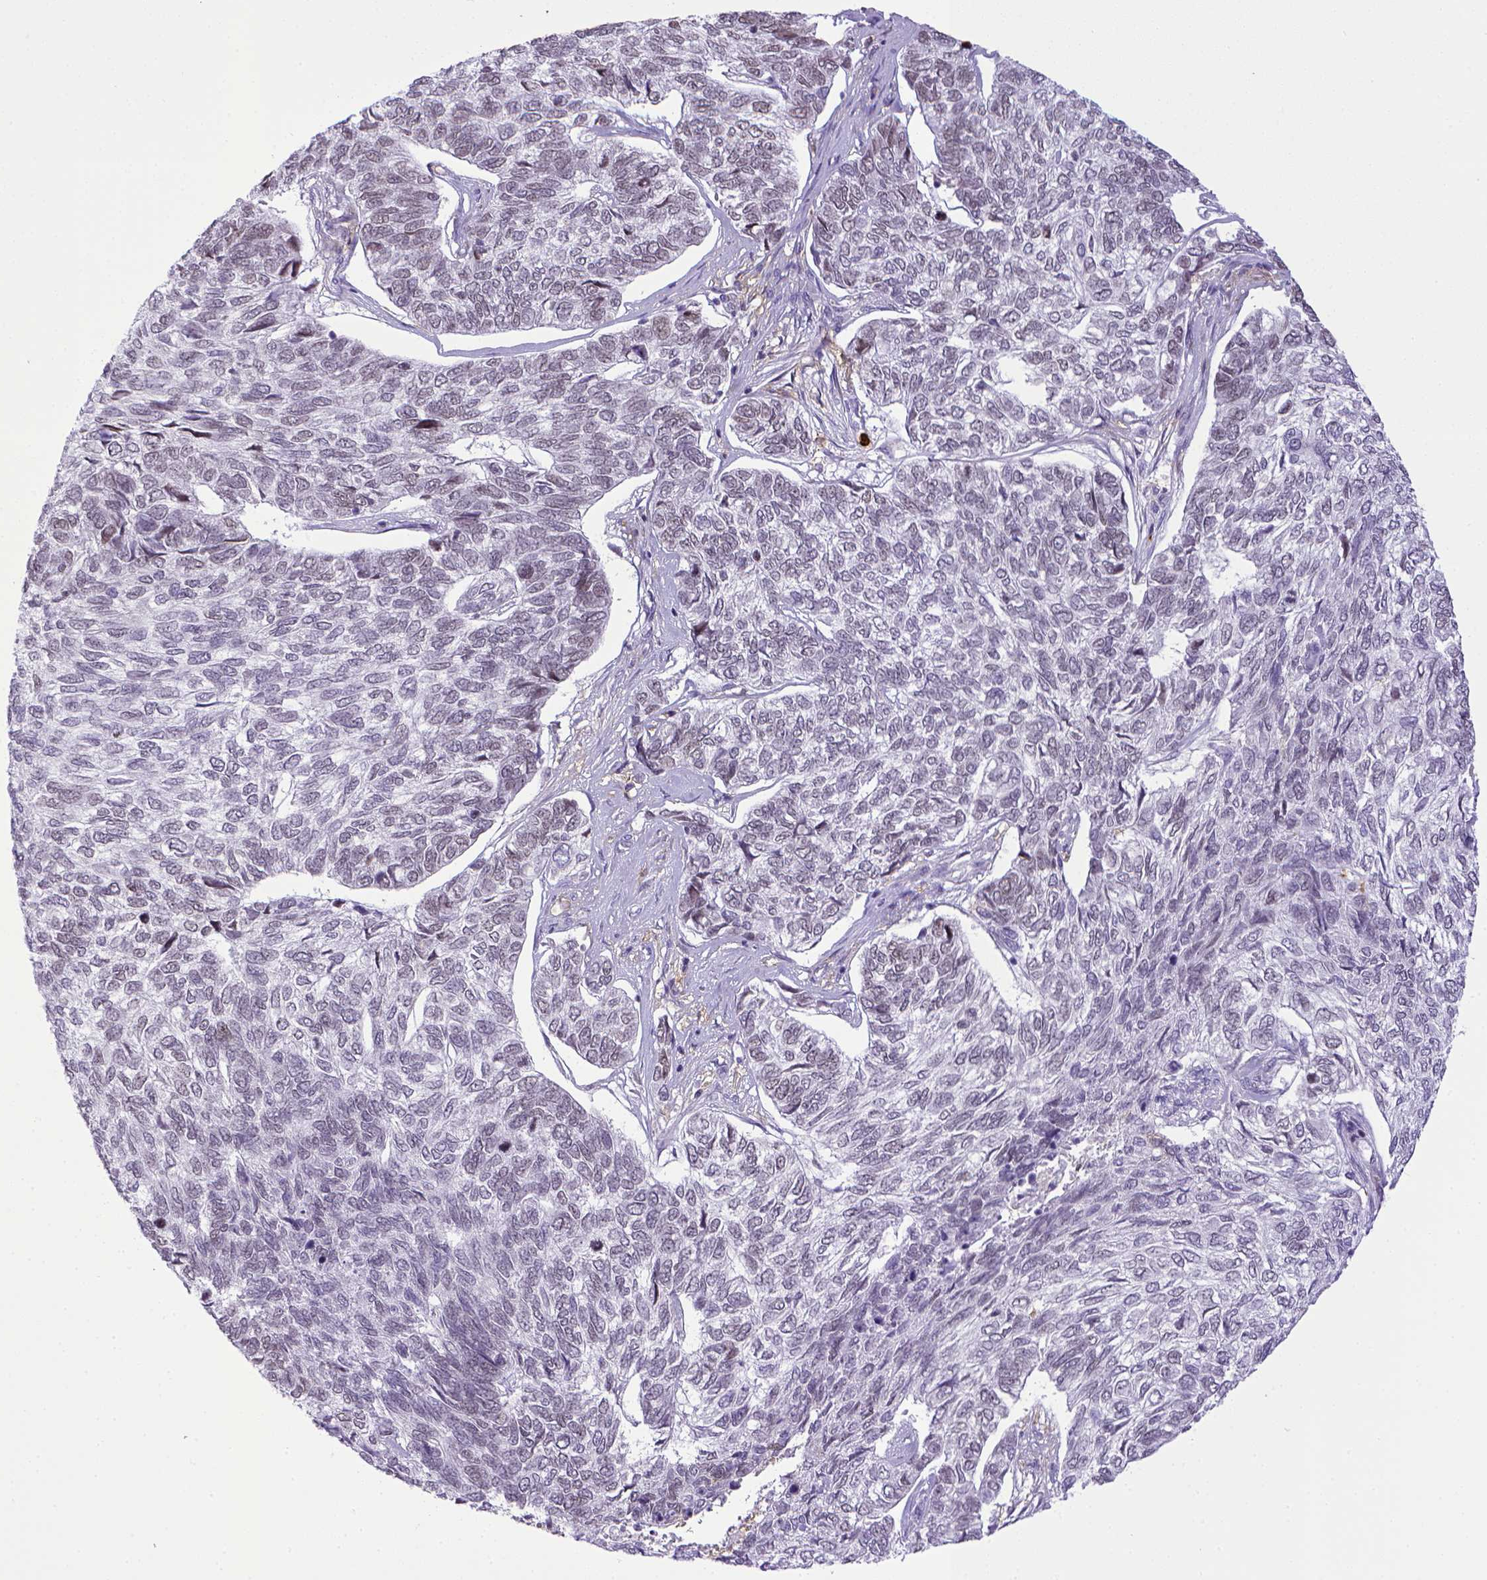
{"staining": {"intensity": "negative", "quantity": "none", "location": "none"}, "tissue": "skin cancer", "cell_type": "Tumor cells", "image_type": "cancer", "snomed": [{"axis": "morphology", "description": "Basal cell carcinoma"}, {"axis": "topography", "description": "Skin"}], "caption": "Immunohistochemical staining of skin basal cell carcinoma shows no significant expression in tumor cells. Brightfield microscopy of immunohistochemistry (IHC) stained with DAB (brown) and hematoxylin (blue), captured at high magnification.", "gene": "ITGAM", "patient": {"sex": "female", "age": 65}}